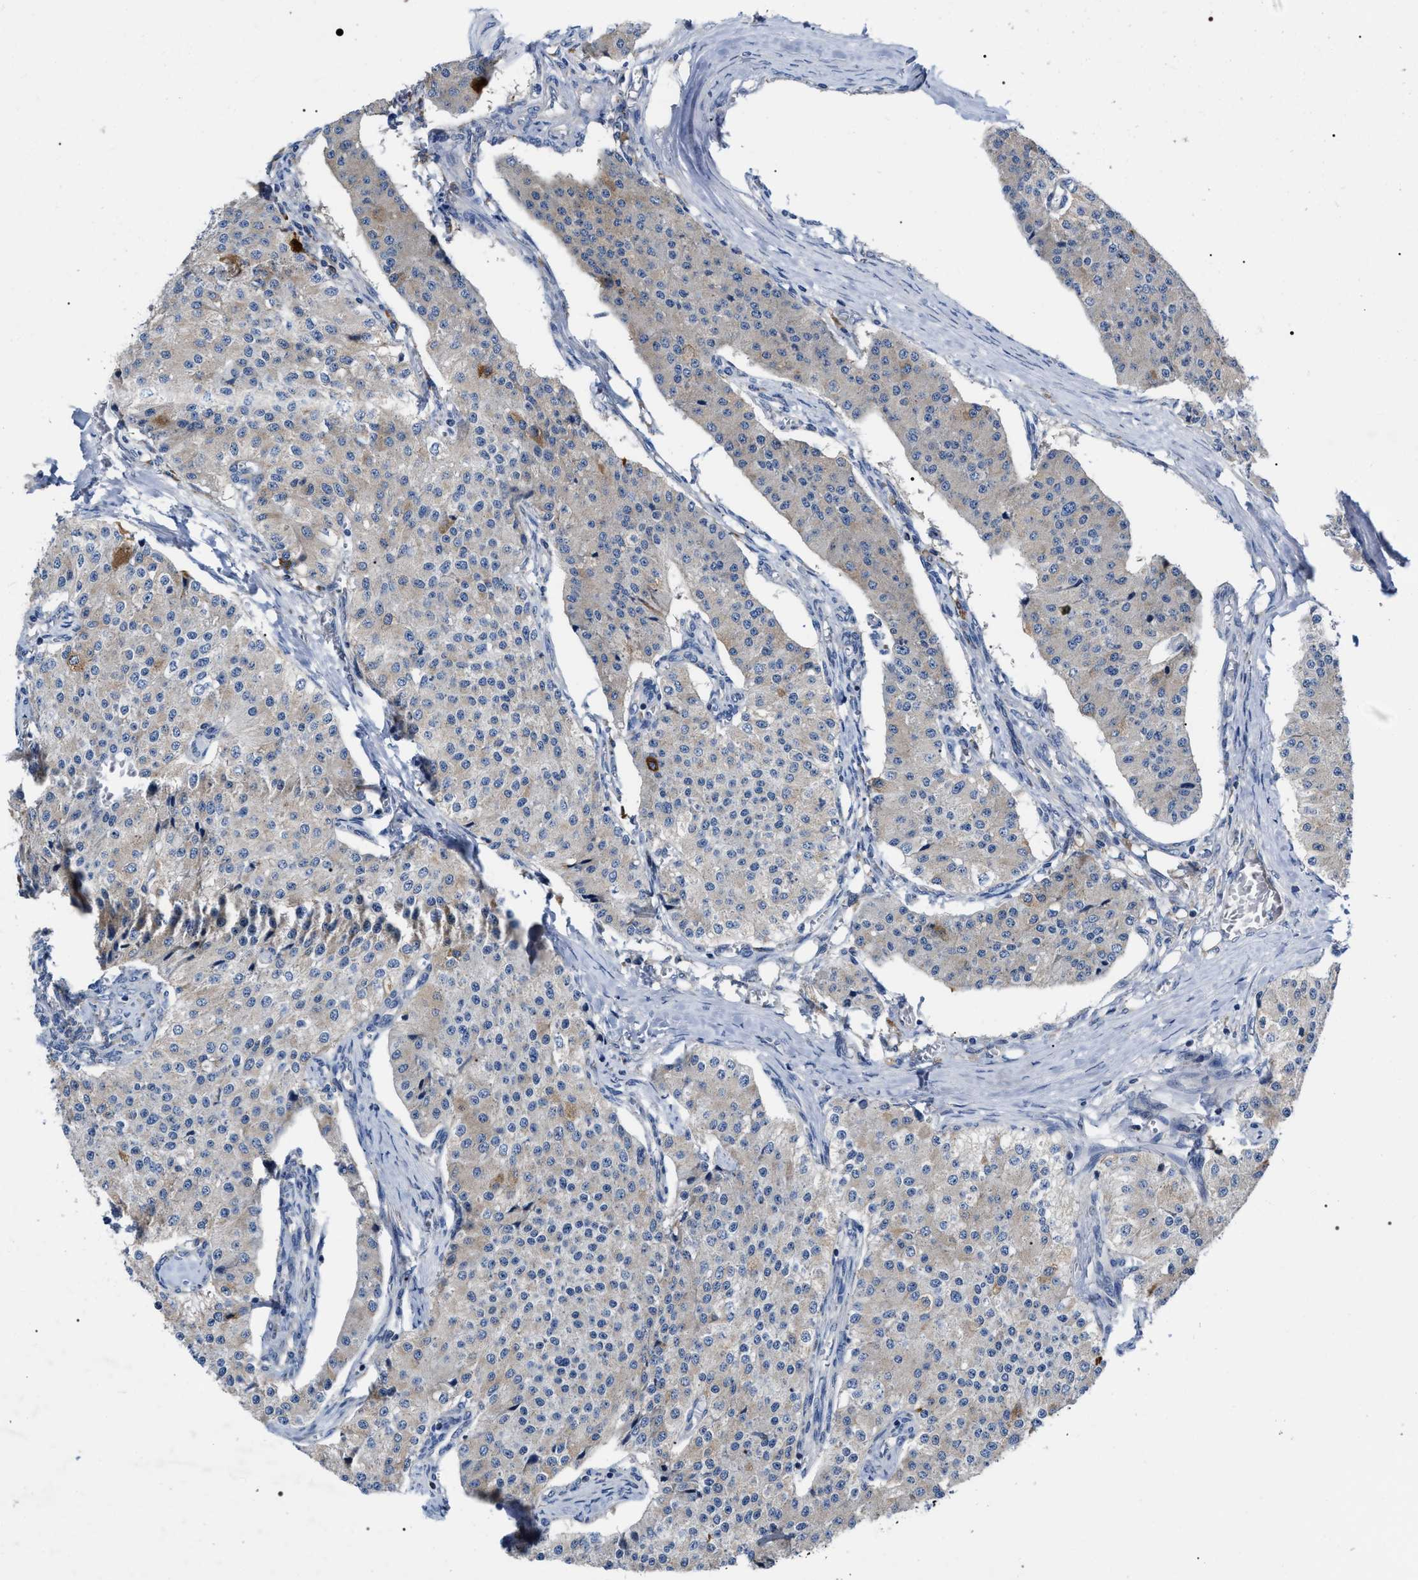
{"staining": {"intensity": "moderate", "quantity": "<25%", "location": "cytoplasmic/membranous"}, "tissue": "carcinoid", "cell_type": "Tumor cells", "image_type": "cancer", "snomed": [{"axis": "morphology", "description": "Carcinoid, malignant, NOS"}, {"axis": "topography", "description": "Colon"}], "caption": "Immunohistochemistry (IHC) (DAB) staining of human malignant carcinoid displays moderate cytoplasmic/membranous protein positivity in approximately <25% of tumor cells.", "gene": "MACC1", "patient": {"sex": "female", "age": 52}}